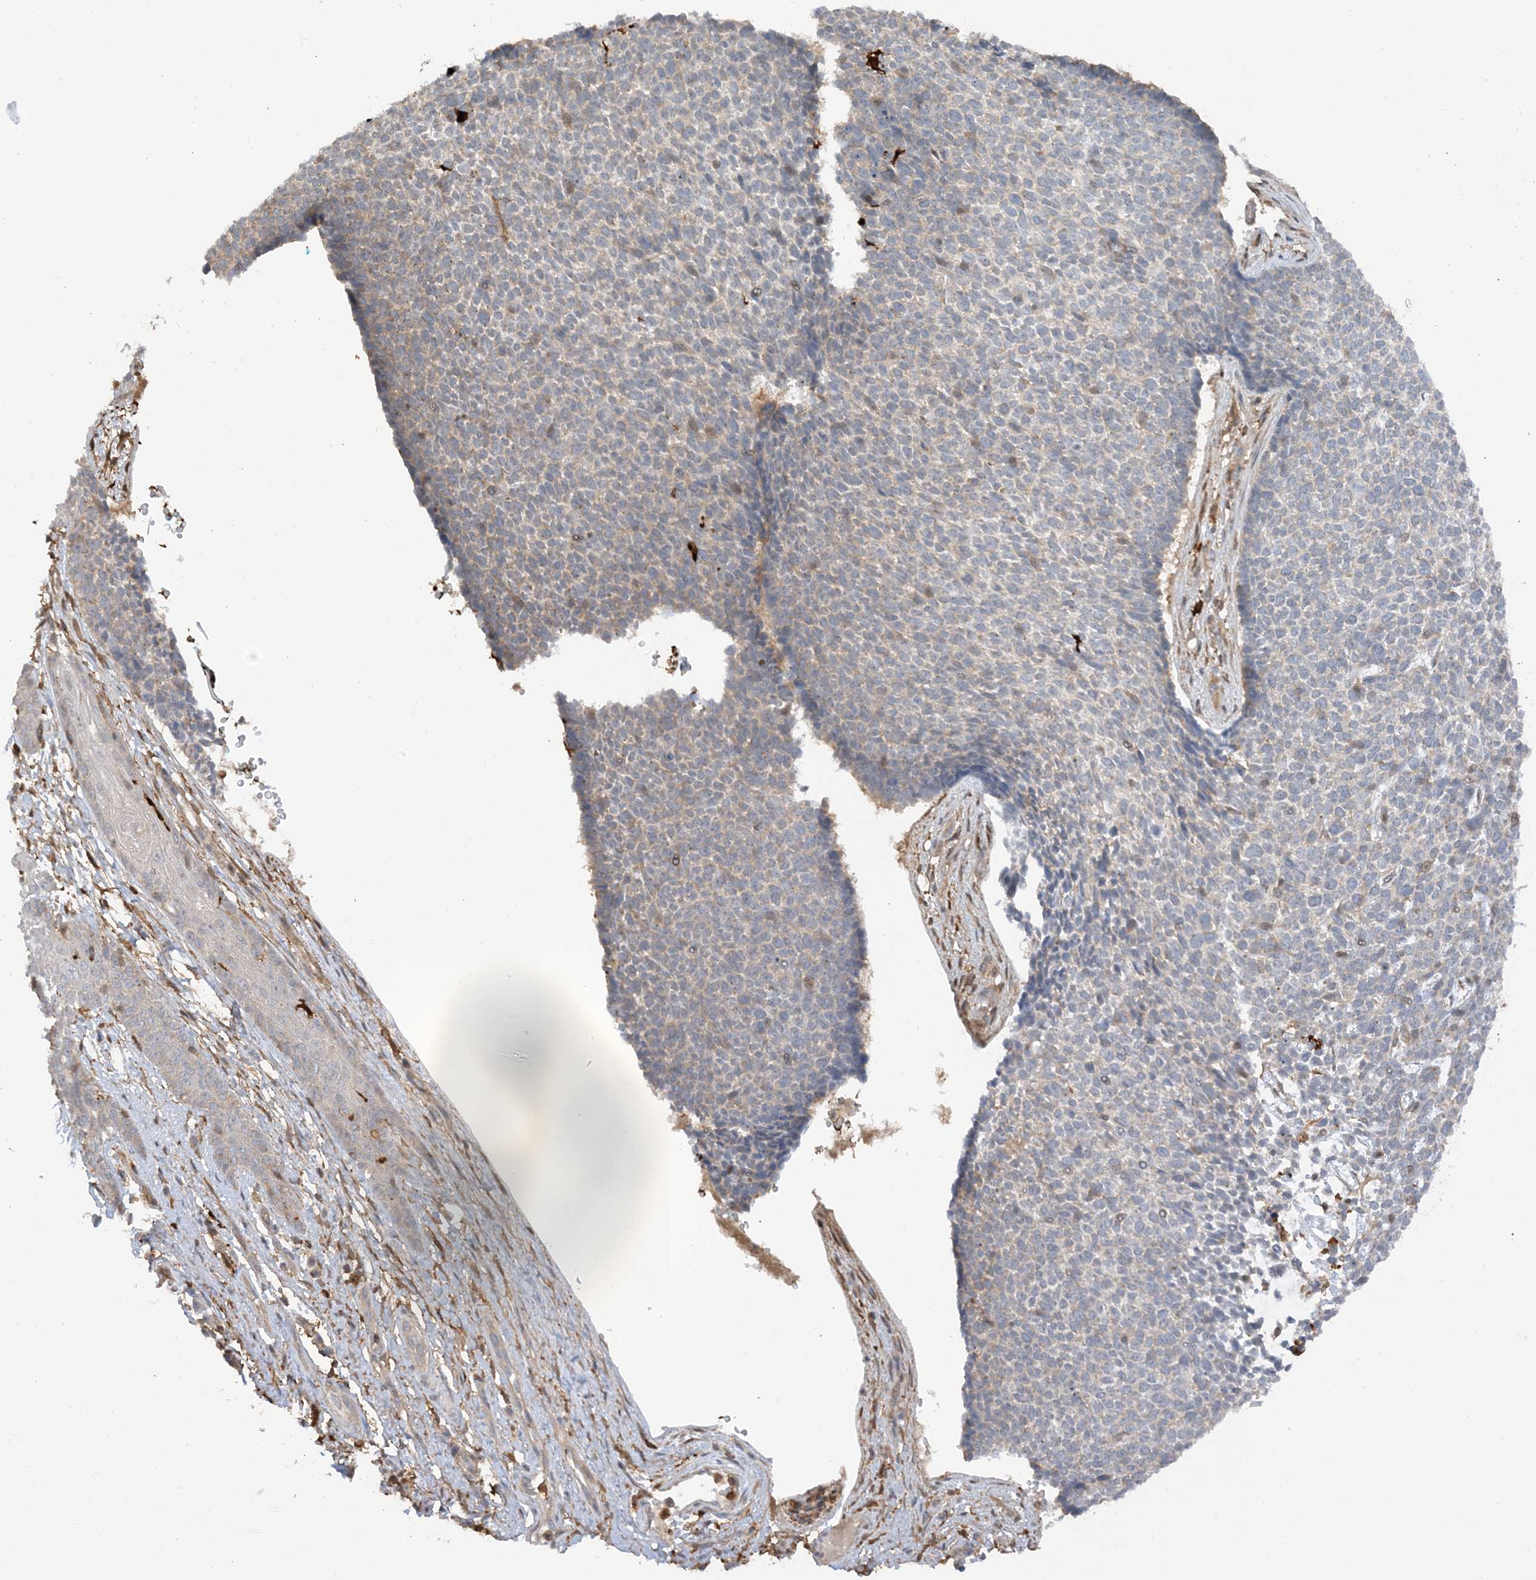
{"staining": {"intensity": "weak", "quantity": "25%-75%", "location": "cytoplasmic/membranous"}, "tissue": "skin cancer", "cell_type": "Tumor cells", "image_type": "cancer", "snomed": [{"axis": "morphology", "description": "Basal cell carcinoma"}, {"axis": "topography", "description": "Skin"}], "caption": "Protein positivity by immunohistochemistry (IHC) displays weak cytoplasmic/membranous staining in about 25%-75% of tumor cells in basal cell carcinoma (skin).", "gene": "PHACTR2", "patient": {"sex": "female", "age": 84}}